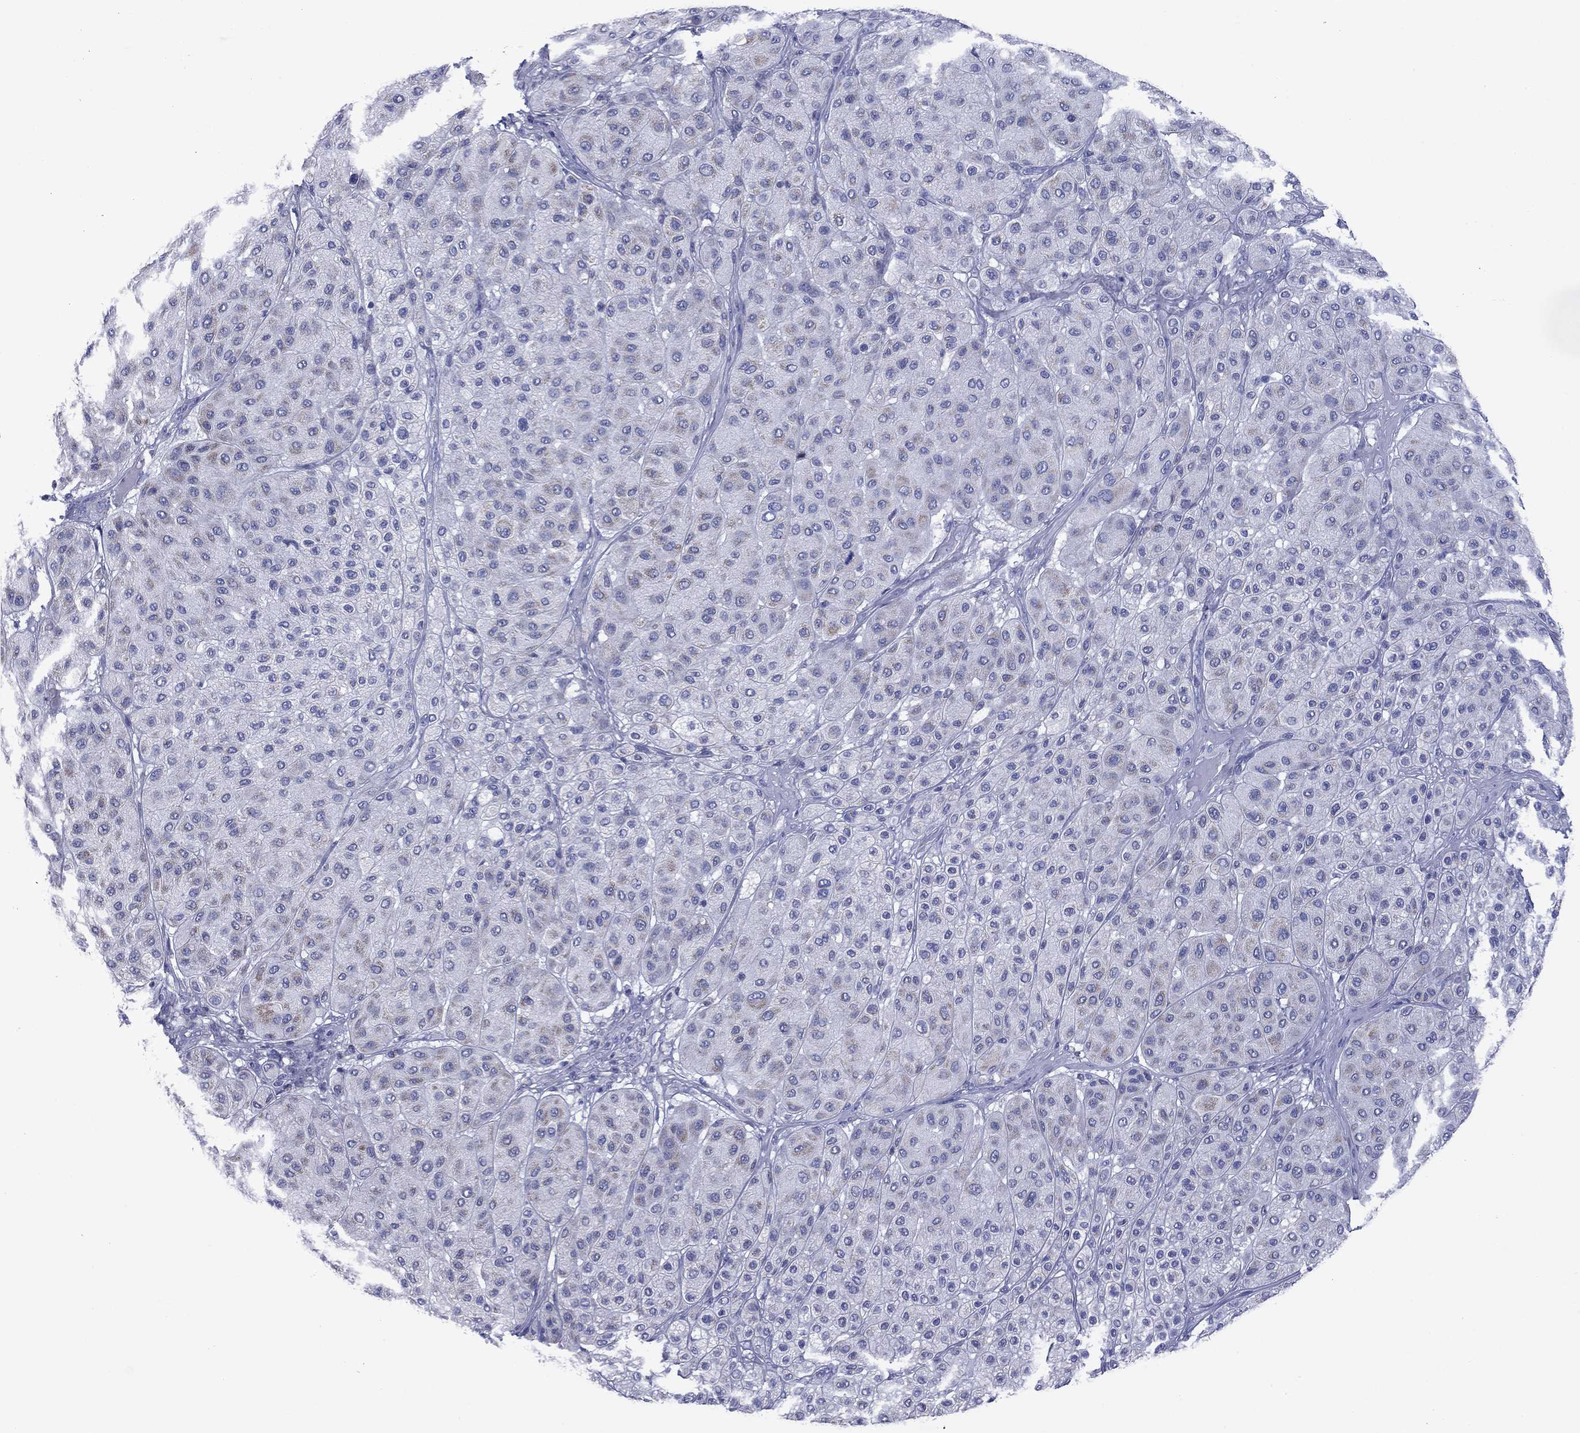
{"staining": {"intensity": "weak", "quantity": "<25%", "location": "cytoplasmic/membranous"}, "tissue": "melanoma", "cell_type": "Tumor cells", "image_type": "cancer", "snomed": [{"axis": "morphology", "description": "Malignant melanoma, Metastatic site"}, {"axis": "topography", "description": "Smooth muscle"}], "caption": "This is an IHC micrograph of human melanoma. There is no positivity in tumor cells.", "gene": "ACADSB", "patient": {"sex": "male", "age": 41}}